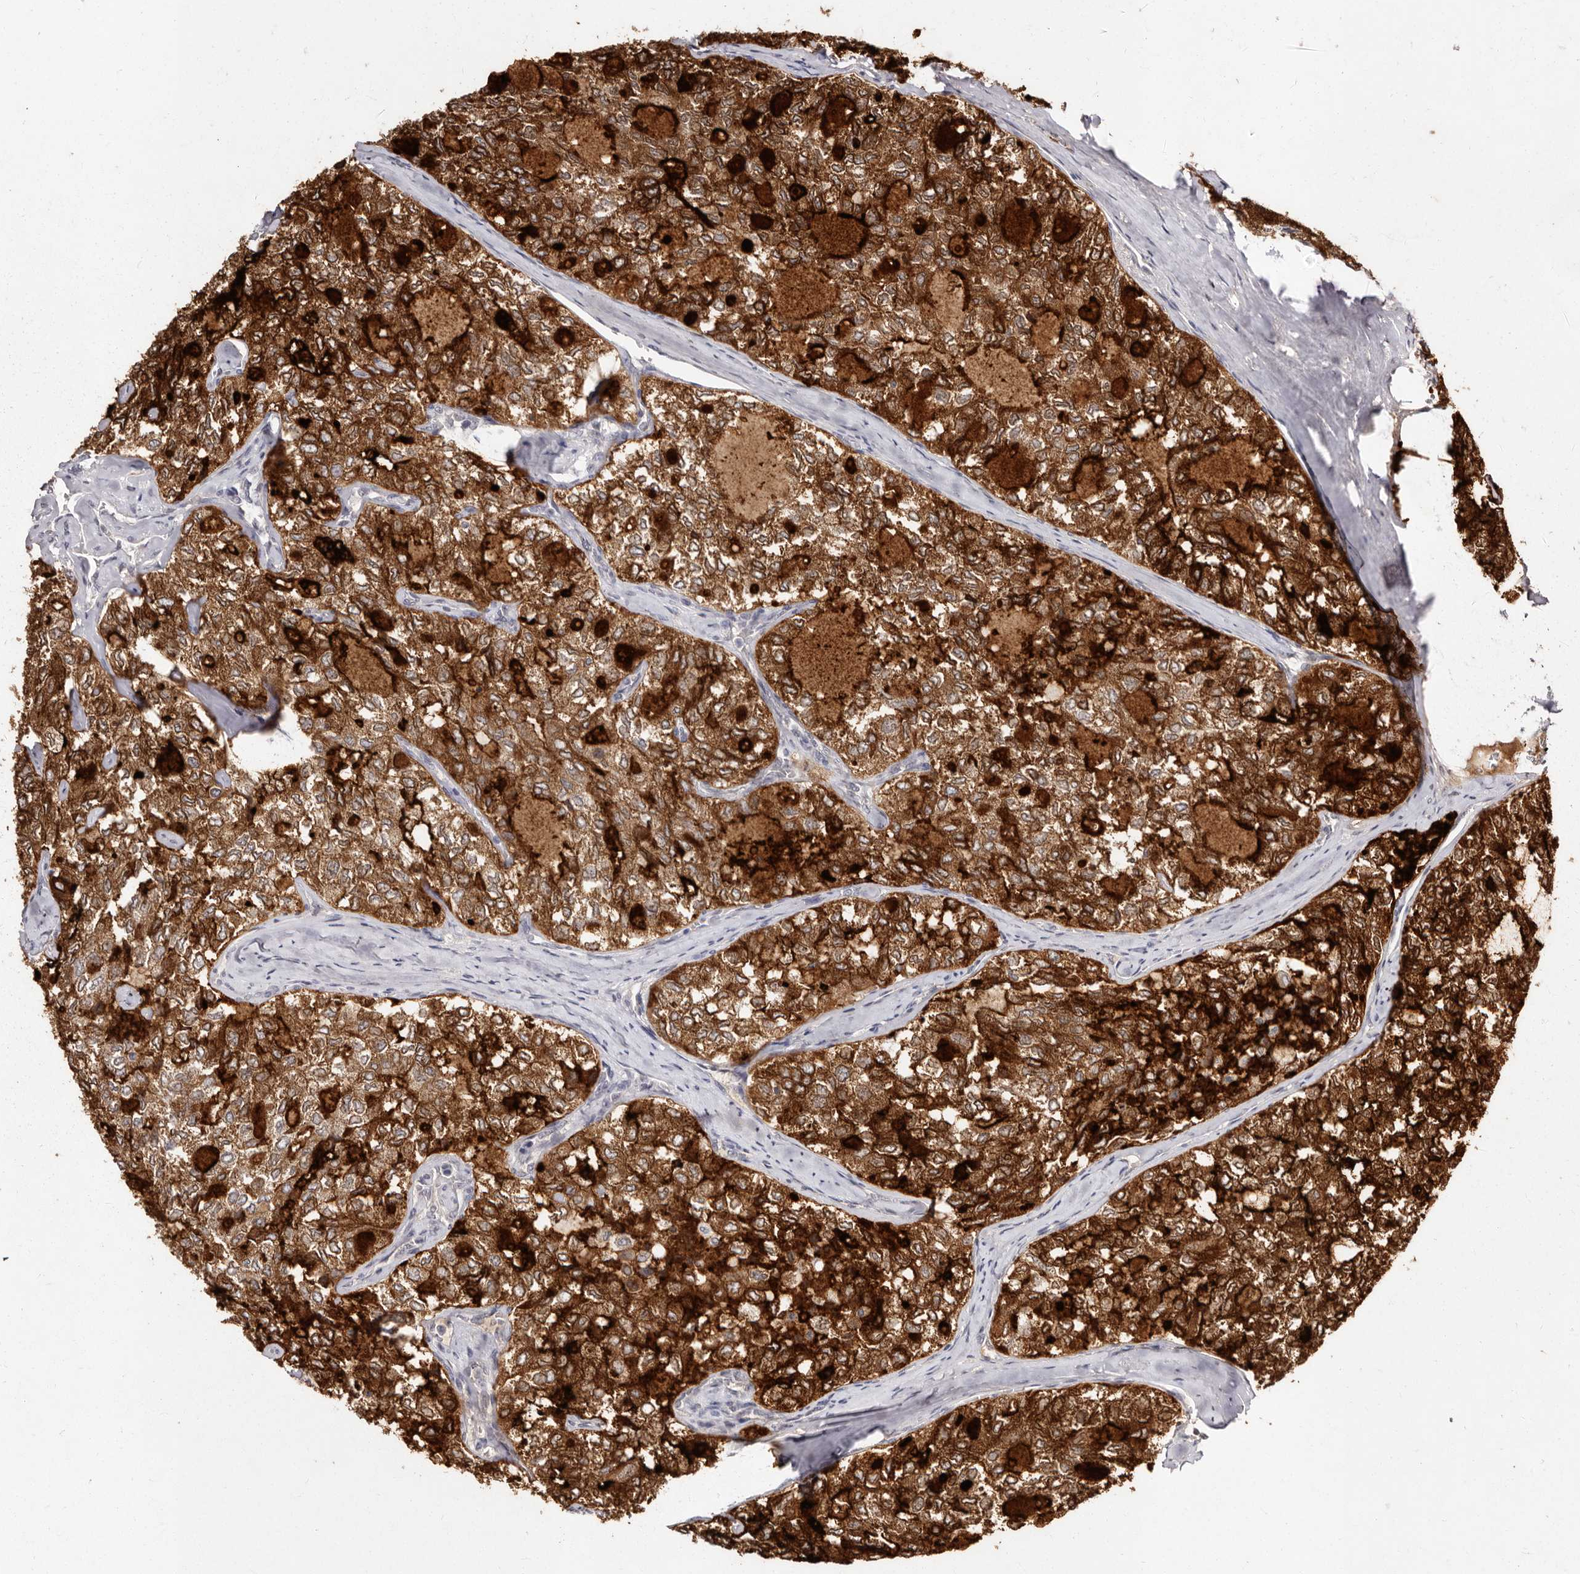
{"staining": {"intensity": "strong", "quantity": ">75%", "location": "cytoplasmic/membranous"}, "tissue": "thyroid cancer", "cell_type": "Tumor cells", "image_type": "cancer", "snomed": [{"axis": "morphology", "description": "Follicular adenoma carcinoma, NOS"}, {"axis": "topography", "description": "Thyroid gland"}], "caption": "IHC histopathology image of human thyroid cancer stained for a protein (brown), which demonstrates high levels of strong cytoplasmic/membranous staining in approximately >75% of tumor cells.", "gene": "LCORL", "patient": {"sex": "male", "age": 75}}